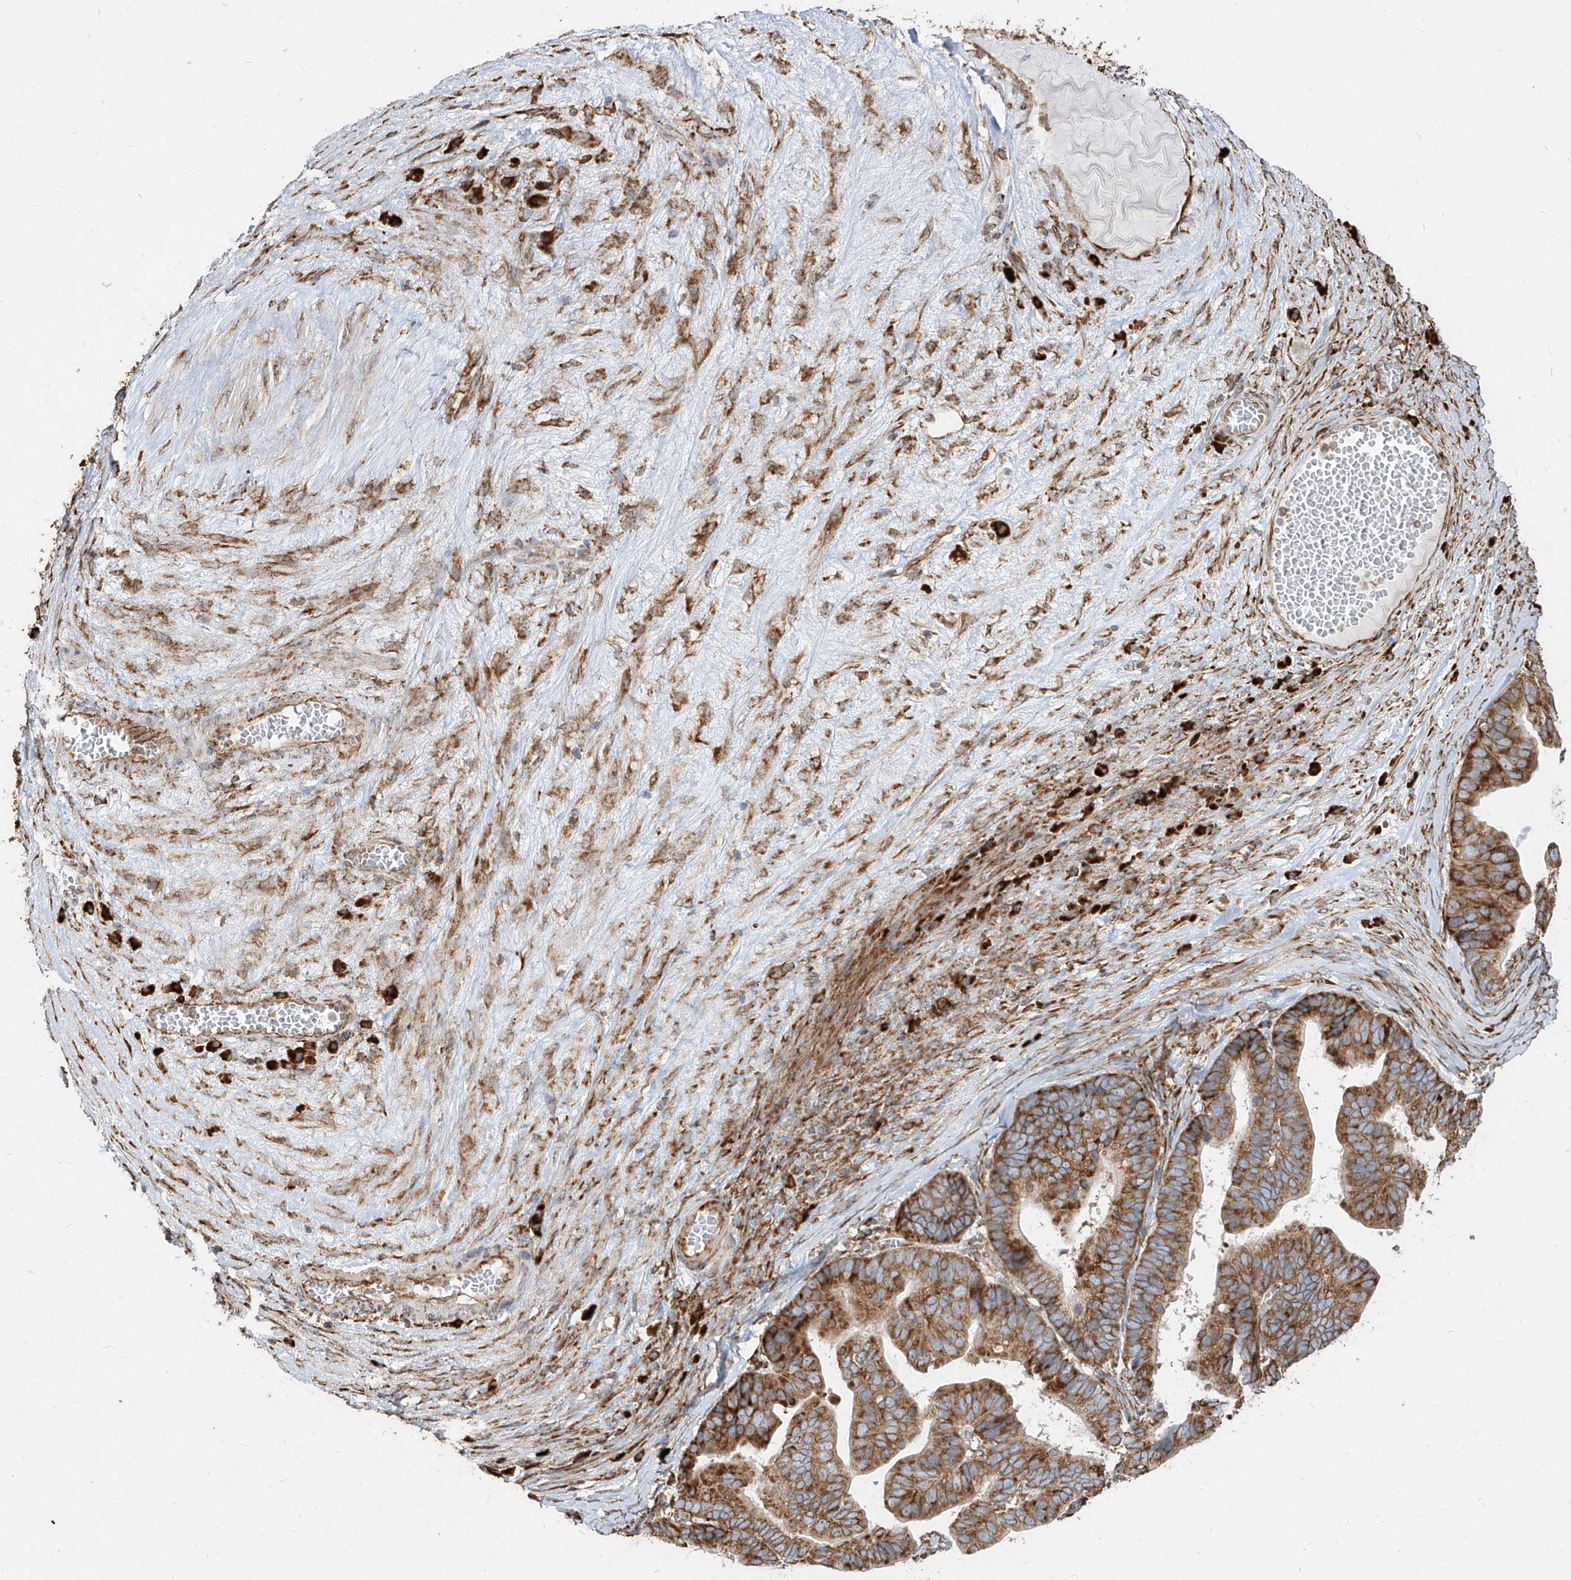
{"staining": {"intensity": "moderate", "quantity": ">75%", "location": "cytoplasmic/membranous"}, "tissue": "ovarian cancer", "cell_type": "Tumor cells", "image_type": "cancer", "snomed": [{"axis": "morphology", "description": "Cystadenocarcinoma, serous, NOS"}, {"axis": "topography", "description": "Ovary"}], "caption": "Immunohistochemistry (IHC) photomicrograph of neoplastic tissue: human ovarian serous cystadenocarcinoma stained using IHC displays medium levels of moderate protein expression localized specifically in the cytoplasmic/membranous of tumor cells, appearing as a cytoplasmic/membranous brown color.", "gene": "RPS25", "patient": {"sex": "female", "age": 56}}